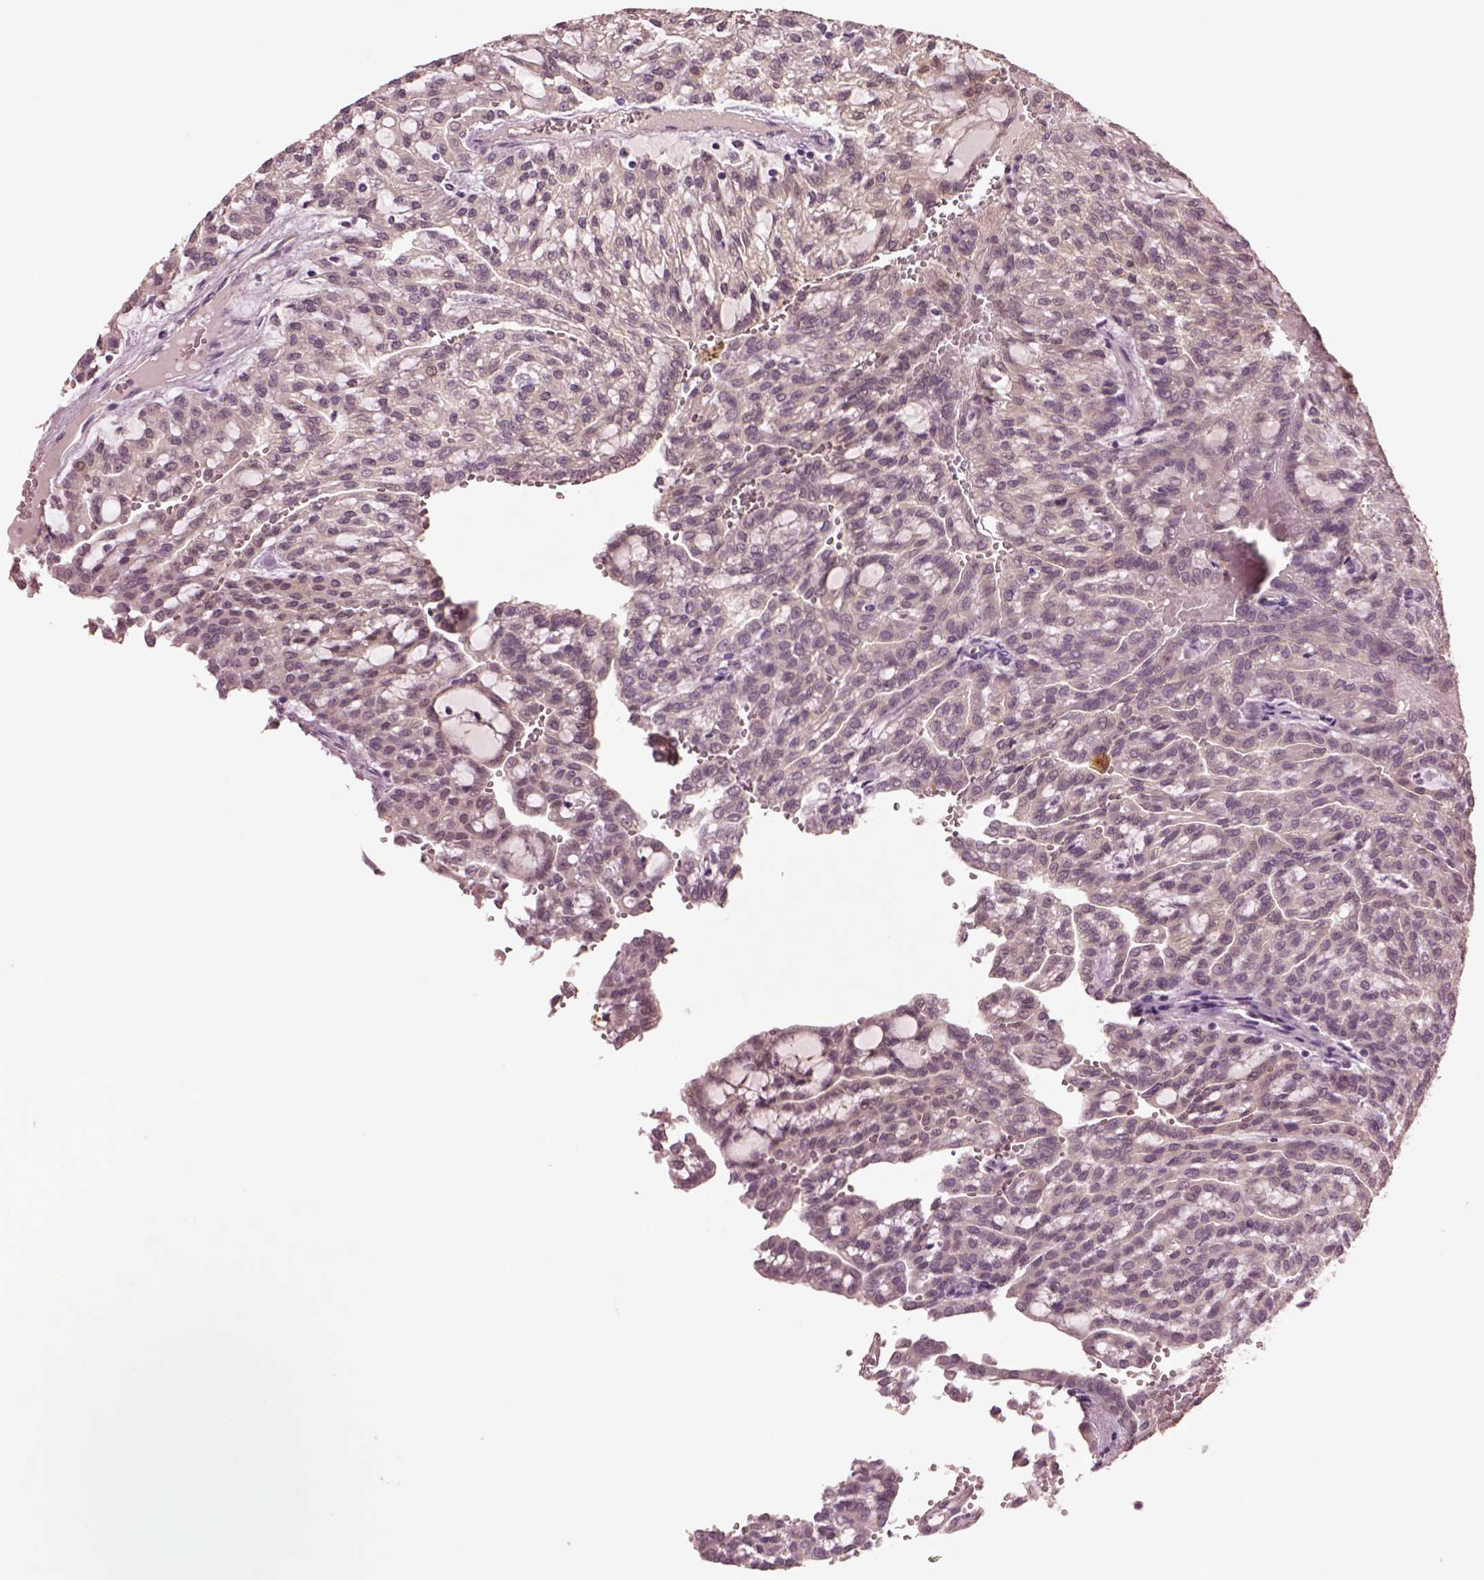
{"staining": {"intensity": "negative", "quantity": "none", "location": "none"}, "tissue": "renal cancer", "cell_type": "Tumor cells", "image_type": "cancer", "snomed": [{"axis": "morphology", "description": "Adenocarcinoma, NOS"}, {"axis": "topography", "description": "Kidney"}], "caption": "There is no significant staining in tumor cells of renal cancer (adenocarcinoma).", "gene": "CLPSL1", "patient": {"sex": "male", "age": 63}}